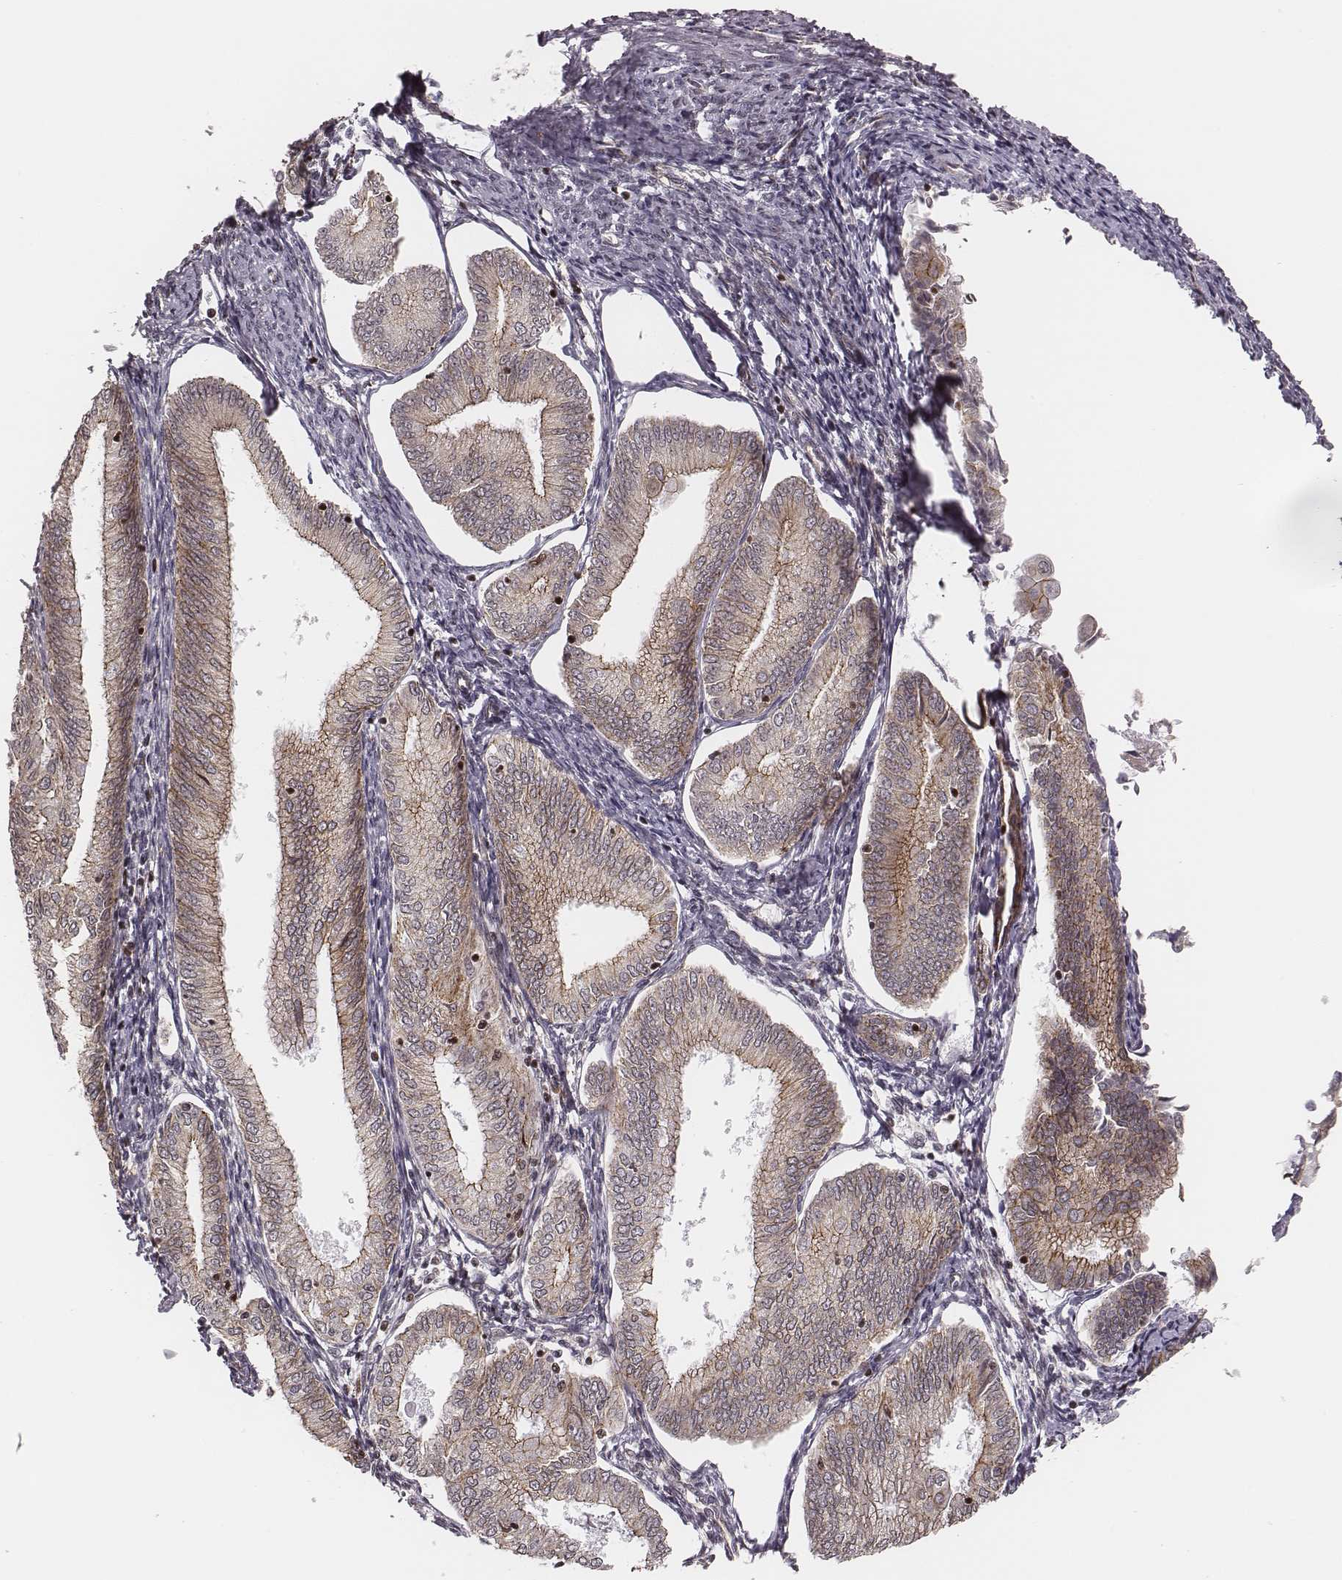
{"staining": {"intensity": "moderate", "quantity": "25%-75%", "location": "cytoplasmic/membranous"}, "tissue": "endometrial cancer", "cell_type": "Tumor cells", "image_type": "cancer", "snomed": [{"axis": "morphology", "description": "Adenocarcinoma, NOS"}, {"axis": "topography", "description": "Endometrium"}], "caption": "Immunohistochemistry image of neoplastic tissue: human endometrial adenocarcinoma stained using immunohistochemistry demonstrates medium levels of moderate protein expression localized specifically in the cytoplasmic/membranous of tumor cells, appearing as a cytoplasmic/membranous brown color.", "gene": "WDR59", "patient": {"sex": "female", "age": 55}}